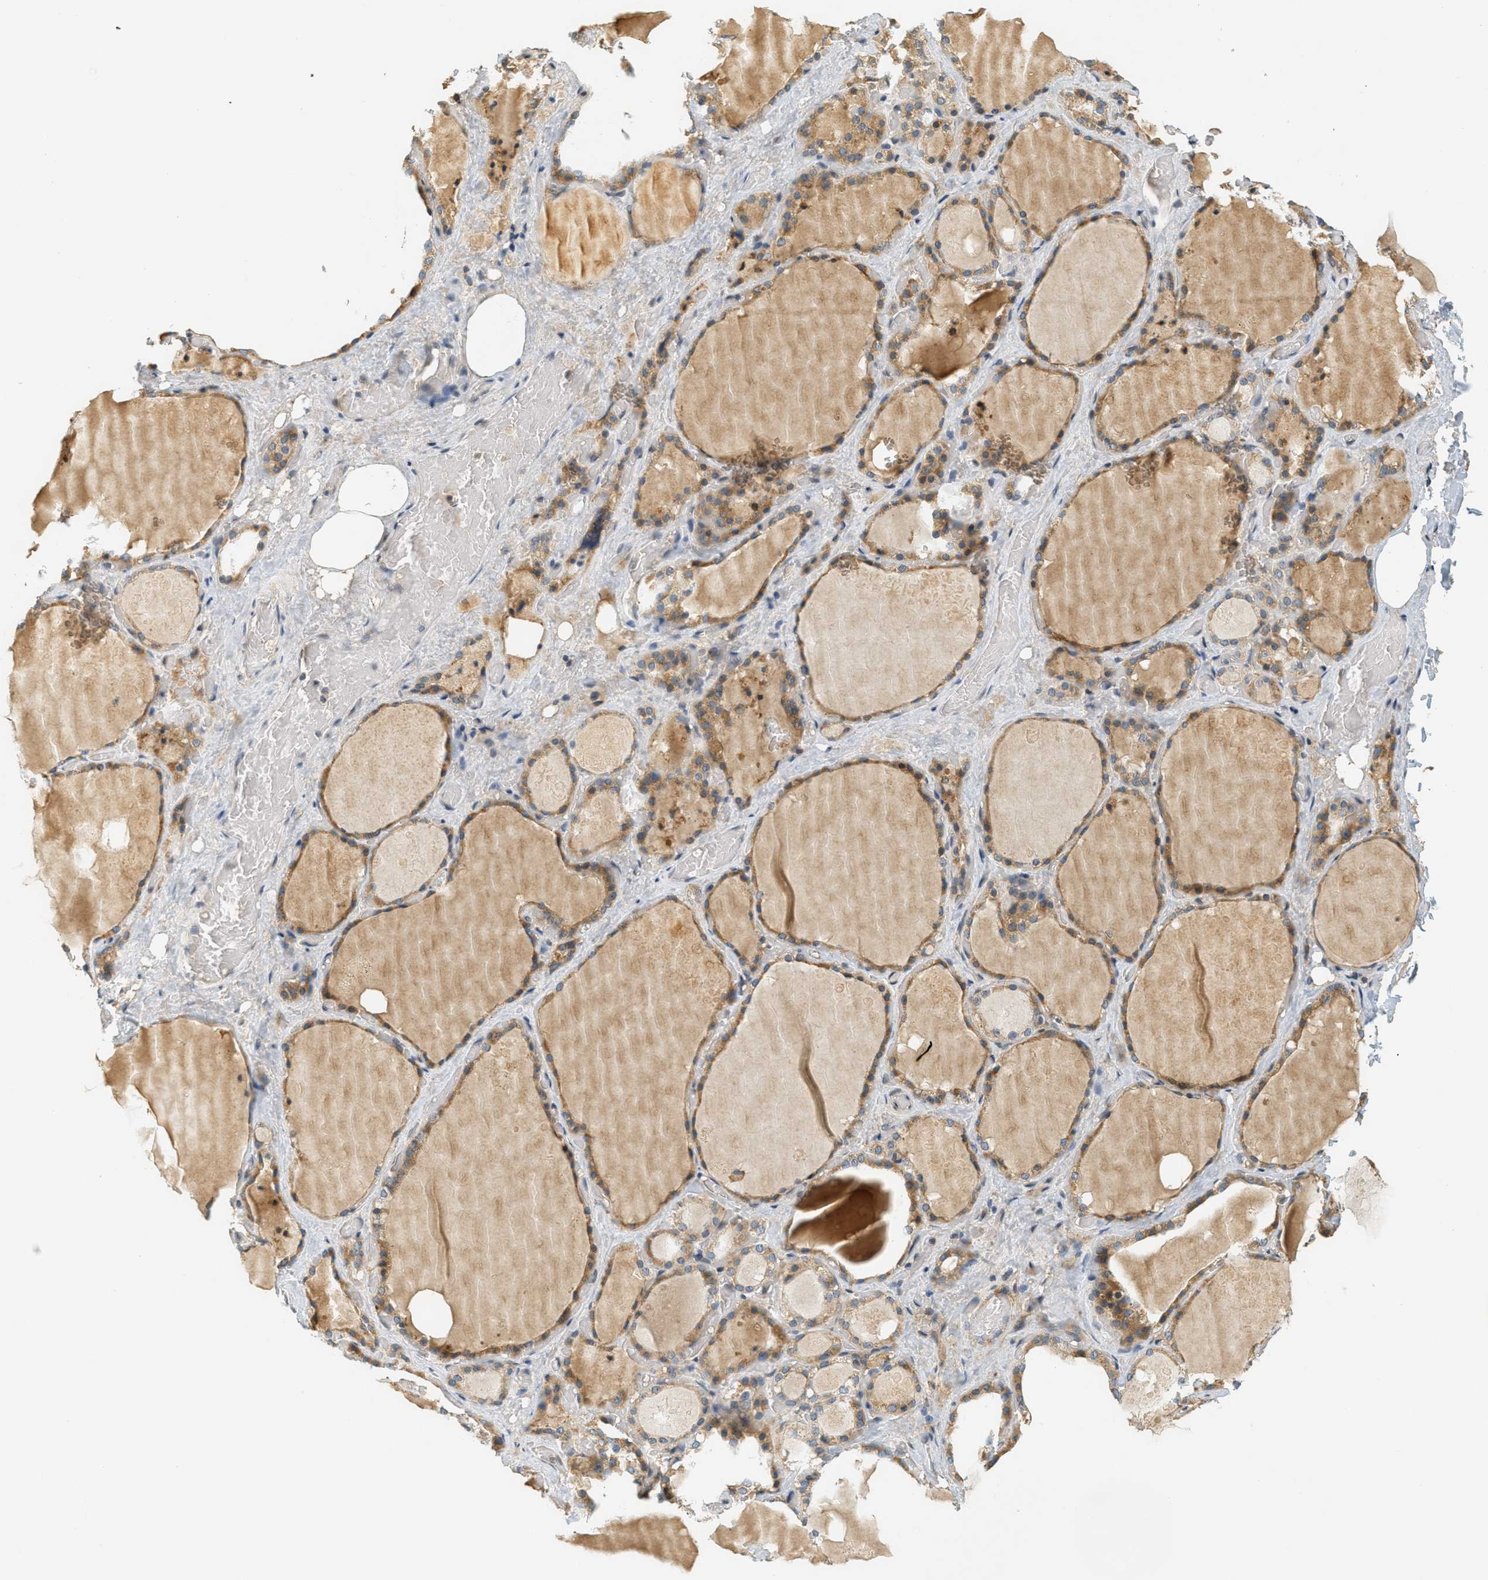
{"staining": {"intensity": "moderate", "quantity": ">75%", "location": "cytoplasmic/membranous"}, "tissue": "thyroid gland", "cell_type": "Glandular cells", "image_type": "normal", "snomed": [{"axis": "morphology", "description": "Normal tissue, NOS"}, {"axis": "topography", "description": "Thyroid gland"}], "caption": "Immunohistochemistry histopathology image of benign thyroid gland: human thyroid gland stained using IHC reveals medium levels of moderate protein expression localized specifically in the cytoplasmic/membranous of glandular cells, appearing as a cytoplasmic/membranous brown color.", "gene": "PDK1", "patient": {"sex": "male", "age": 61}}